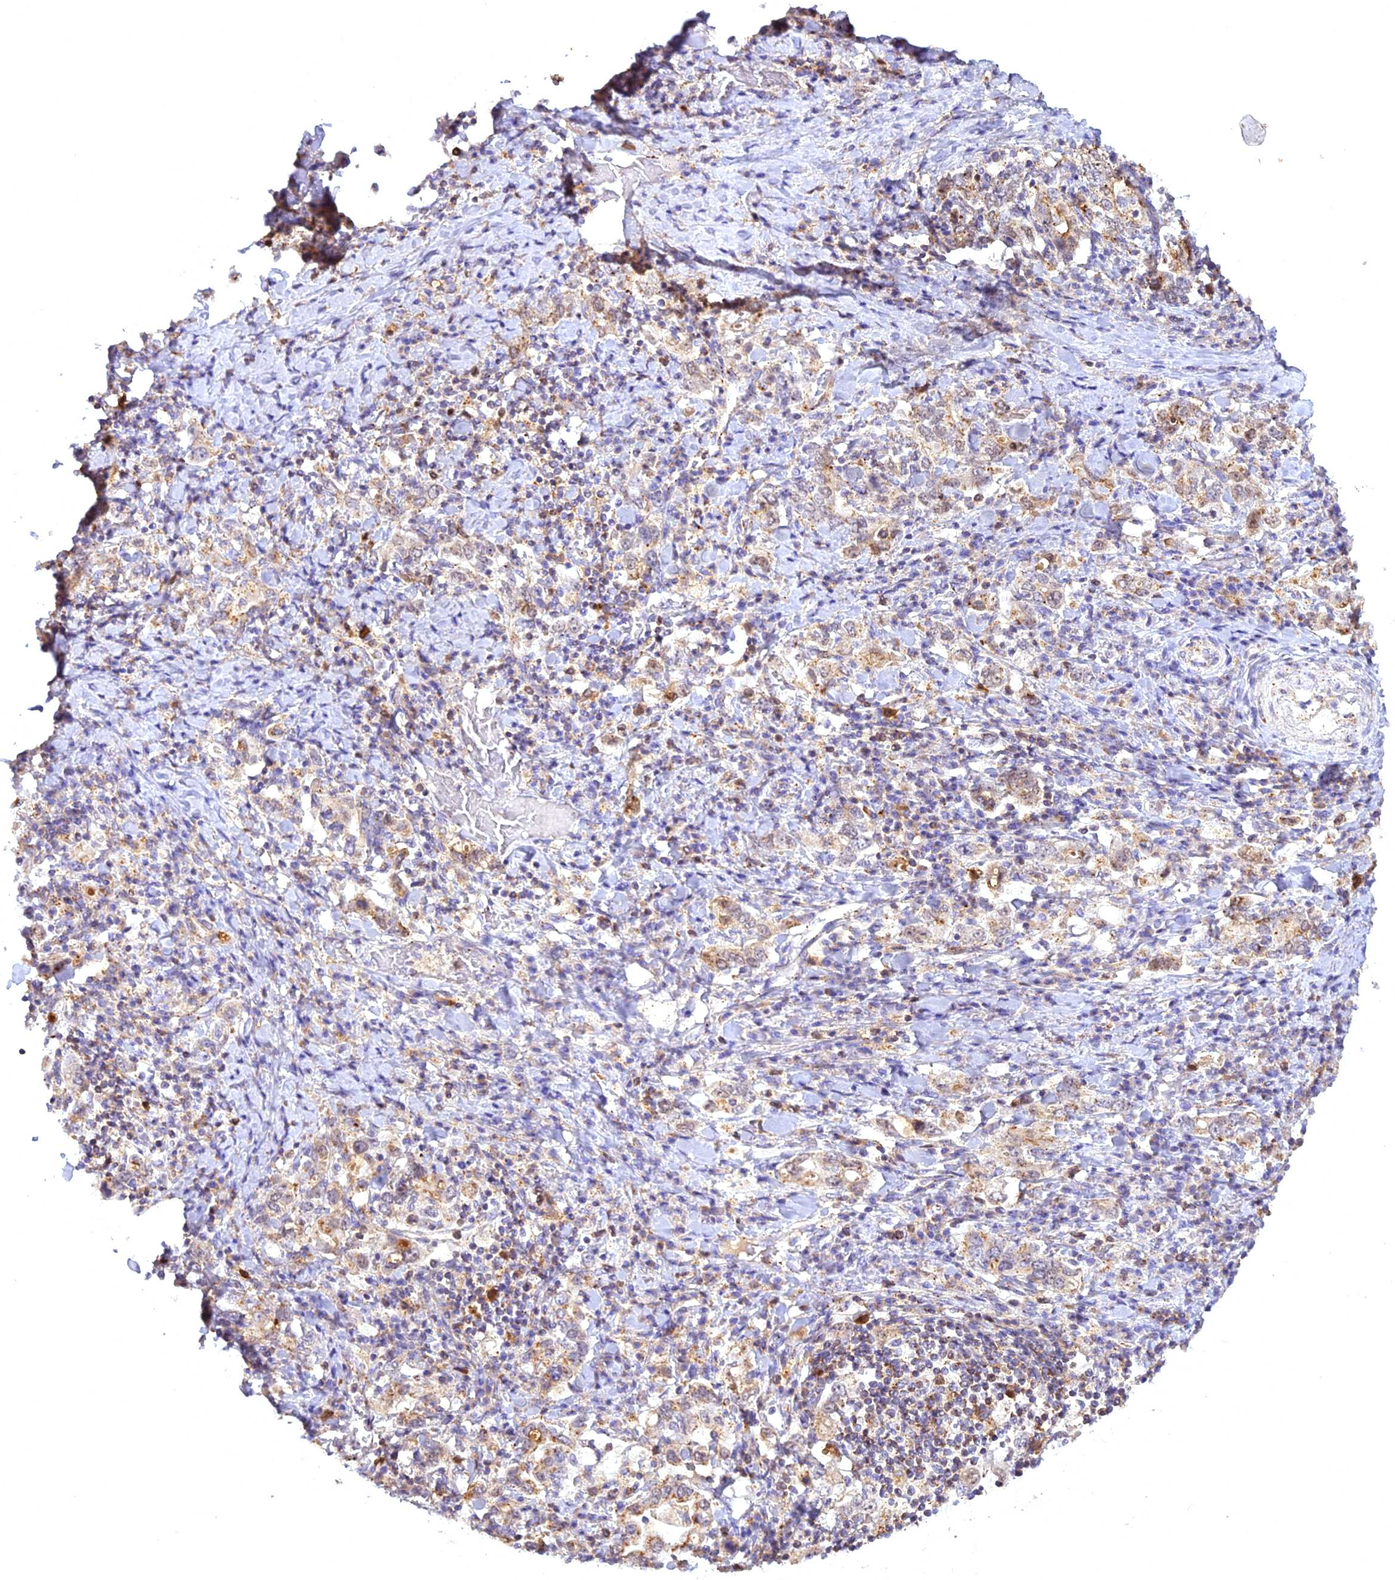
{"staining": {"intensity": "moderate", "quantity": "<25%", "location": "cytoplasmic/membranous"}, "tissue": "stomach cancer", "cell_type": "Tumor cells", "image_type": "cancer", "snomed": [{"axis": "morphology", "description": "Adenocarcinoma, NOS"}, {"axis": "topography", "description": "Stomach, upper"}, {"axis": "topography", "description": "Stomach"}], "caption": "Protein expression analysis of human stomach cancer reveals moderate cytoplasmic/membranous positivity in about <25% of tumor cells.", "gene": "CENPV", "patient": {"sex": "male", "age": 62}}